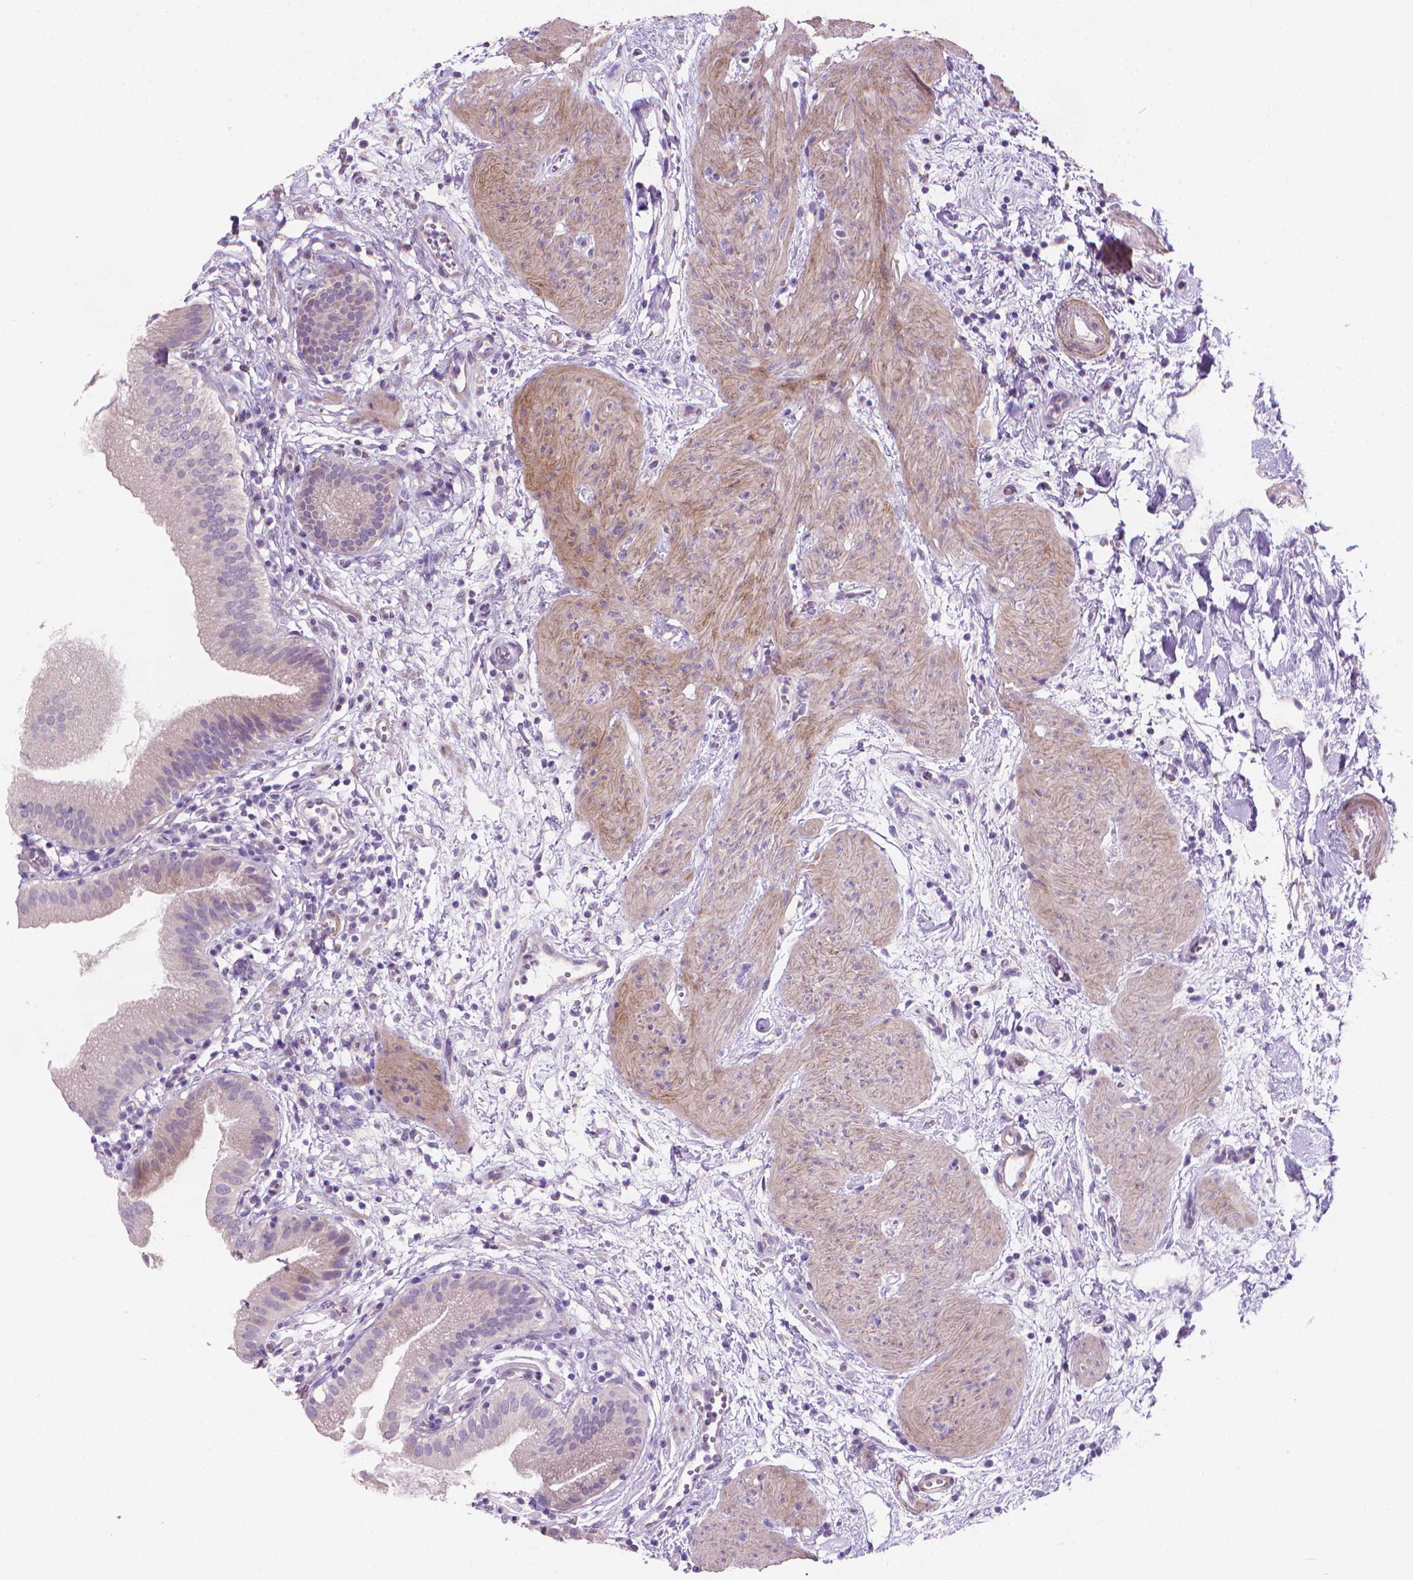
{"staining": {"intensity": "negative", "quantity": "none", "location": "none"}, "tissue": "gallbladder", "cell_type": "Glandular cells", "image_type": "normal", "snomed": [{"axis": "morphology", "description": "Normal tissue, NOS"}, {"axis": "topography", "description": "Gallbladder"}], "caption": "Glandular cells show no significant protein positivity in benign gallbladder.", "gene": "GSDMA", "patient": {"sex": "female", "age": 65}}